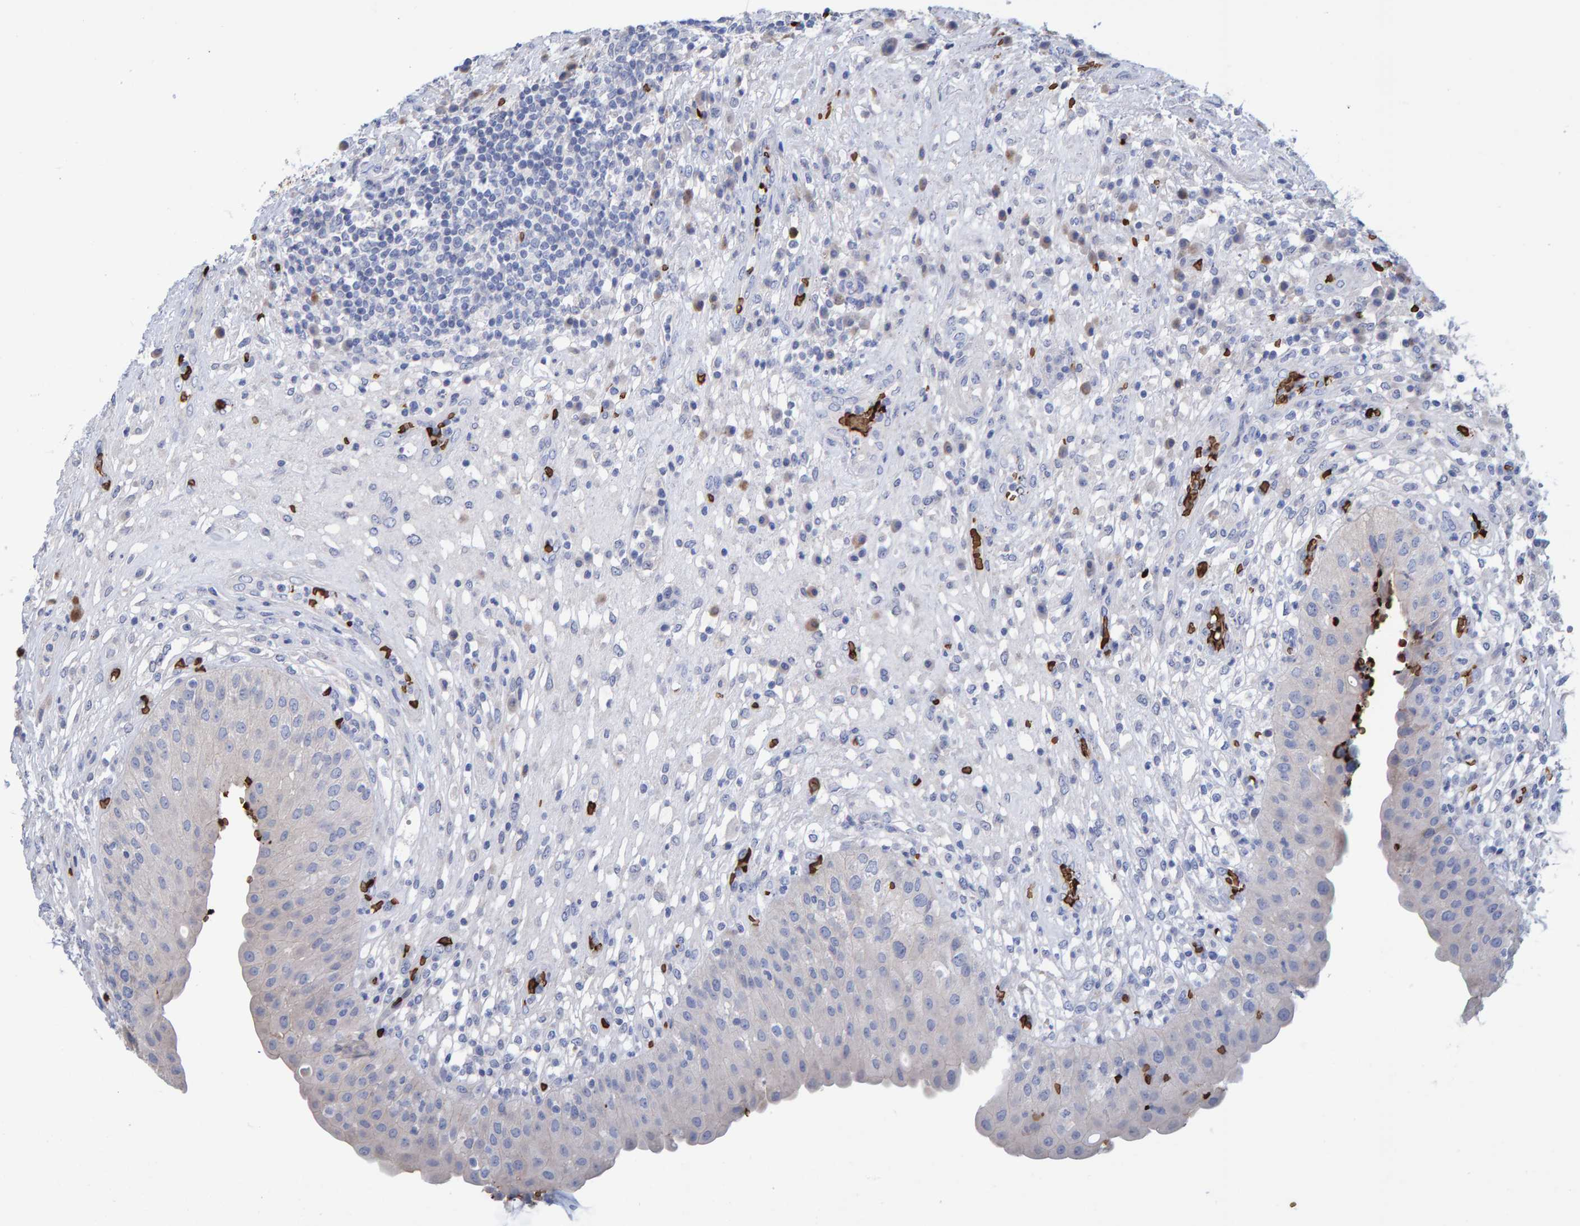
{"staining": {"intensity": "weak", "quantity": "<25%", "location": "cytoplasmic/membranous"}, "tissue": "urinary bladder", "cell_type": "Urothelial cells", "image_type": "normal", "snomed": [{"axis": "morphology", "description": "Normal tissue, NOS"}, {"axis": "topography", "description": "Urinary bladder"}], "caption": "Immunohistochemistry (IHC) micrograph of normal urinary bladder: urinary bladder stained with DAB displays no significant protein expression in urothelial cells. (Brightfield microscopy of DAB immunohistochemistry (IHC) at high magnification).", "gene": "VPS9D1", "patient": {"sex": "female", "age": 62}}